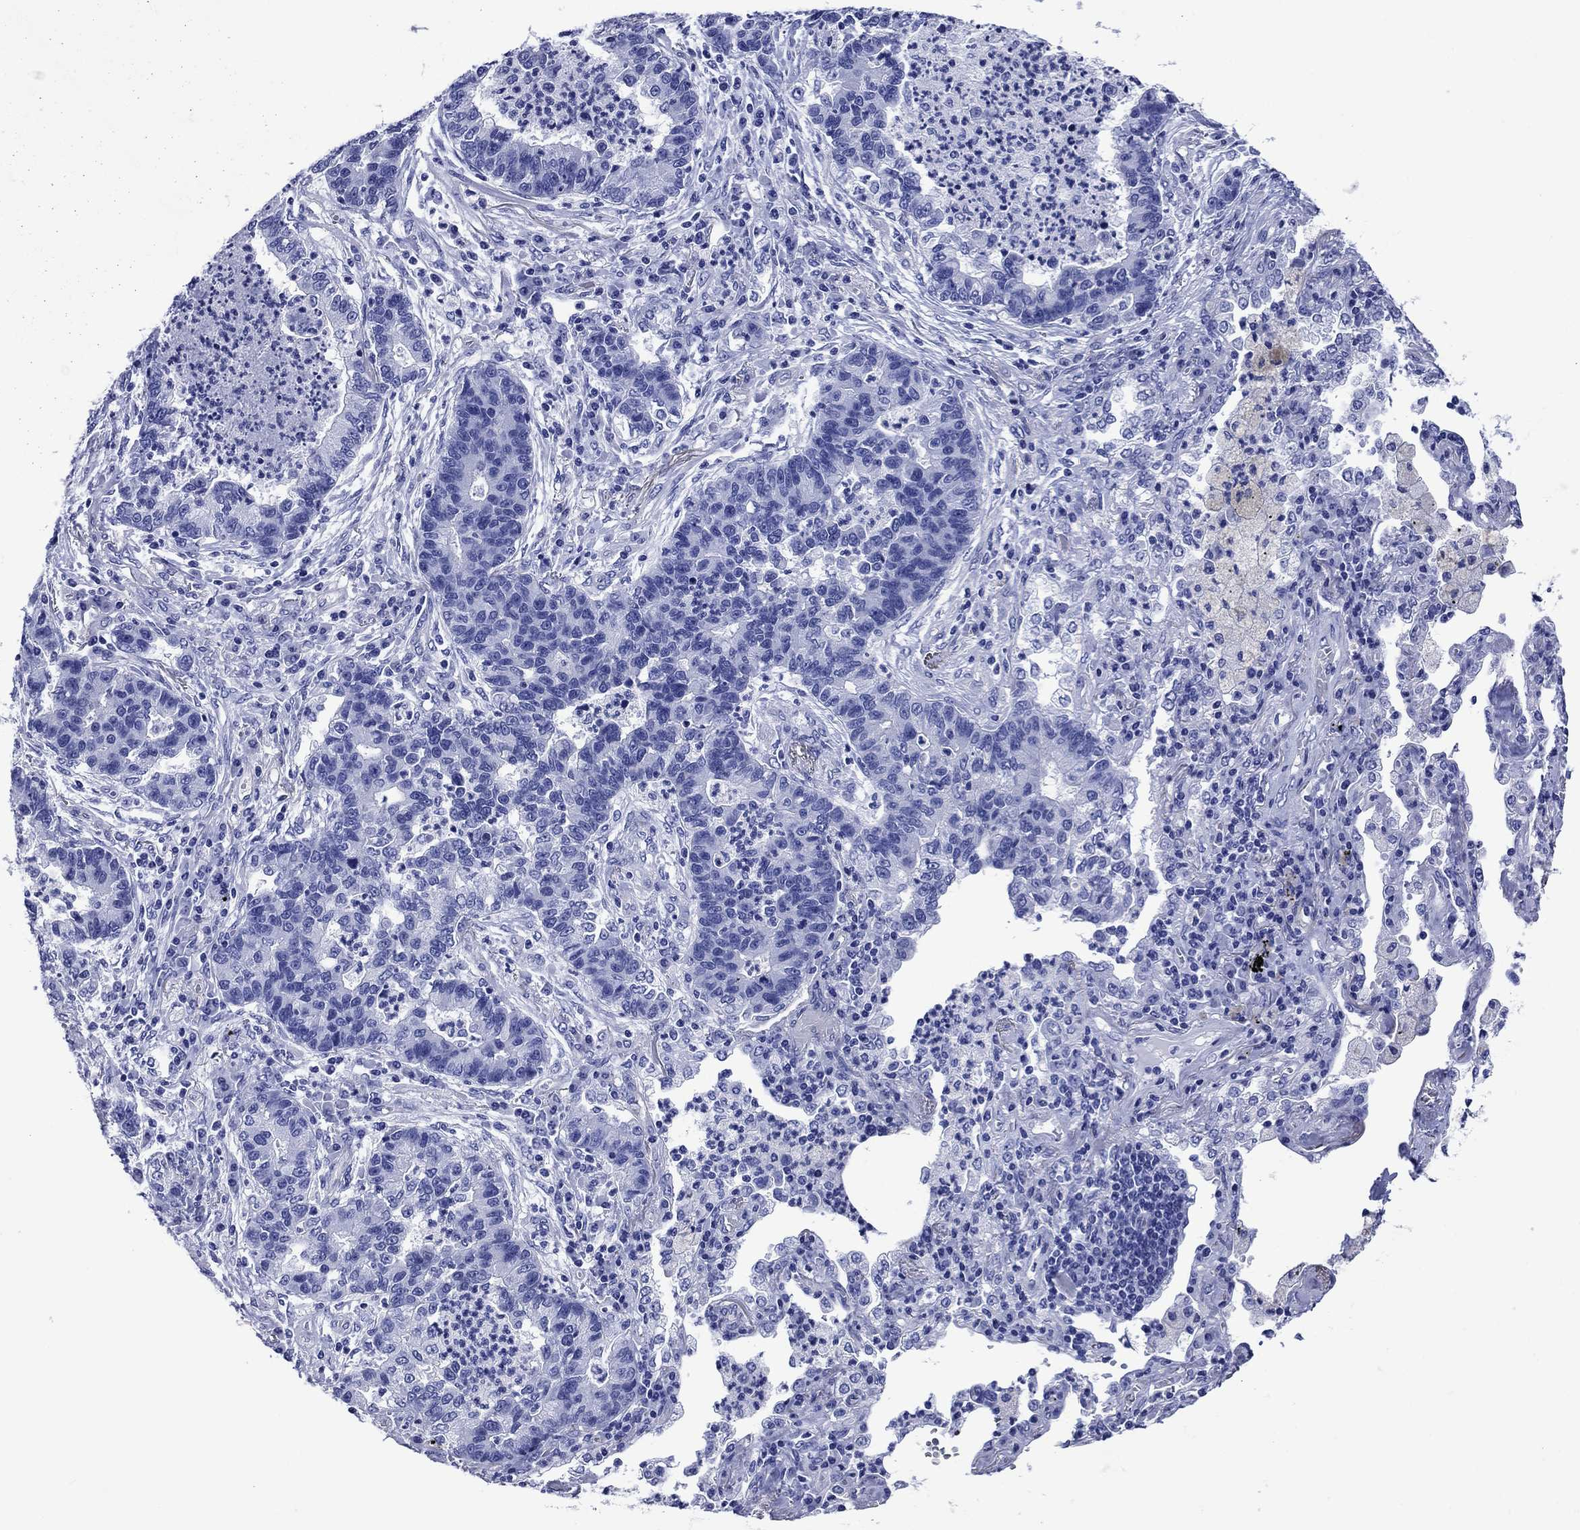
{"staining": {"intensity": "negative", "quantity": "none", "location": "none"}, "tissue": "lung cancer", "cell_type": "Tumor cells", "image_type": "cancer", "snomed": [{"axis": "morphology", "description": "Adenocarcinoma, NOS"}, {"axis": "topography", "description": "Lung"}], "caption": "Immunohistochemistry (IHC) photomicrograph of neoplastic tissue: lung adenocarcinoma stained with DAB (3,3'-diaminobenzidine) demonstrates no significant protein positivity in tumor cells.", "gene": "SLC1A2", "patient": {"sex": "female", "age": 57}}